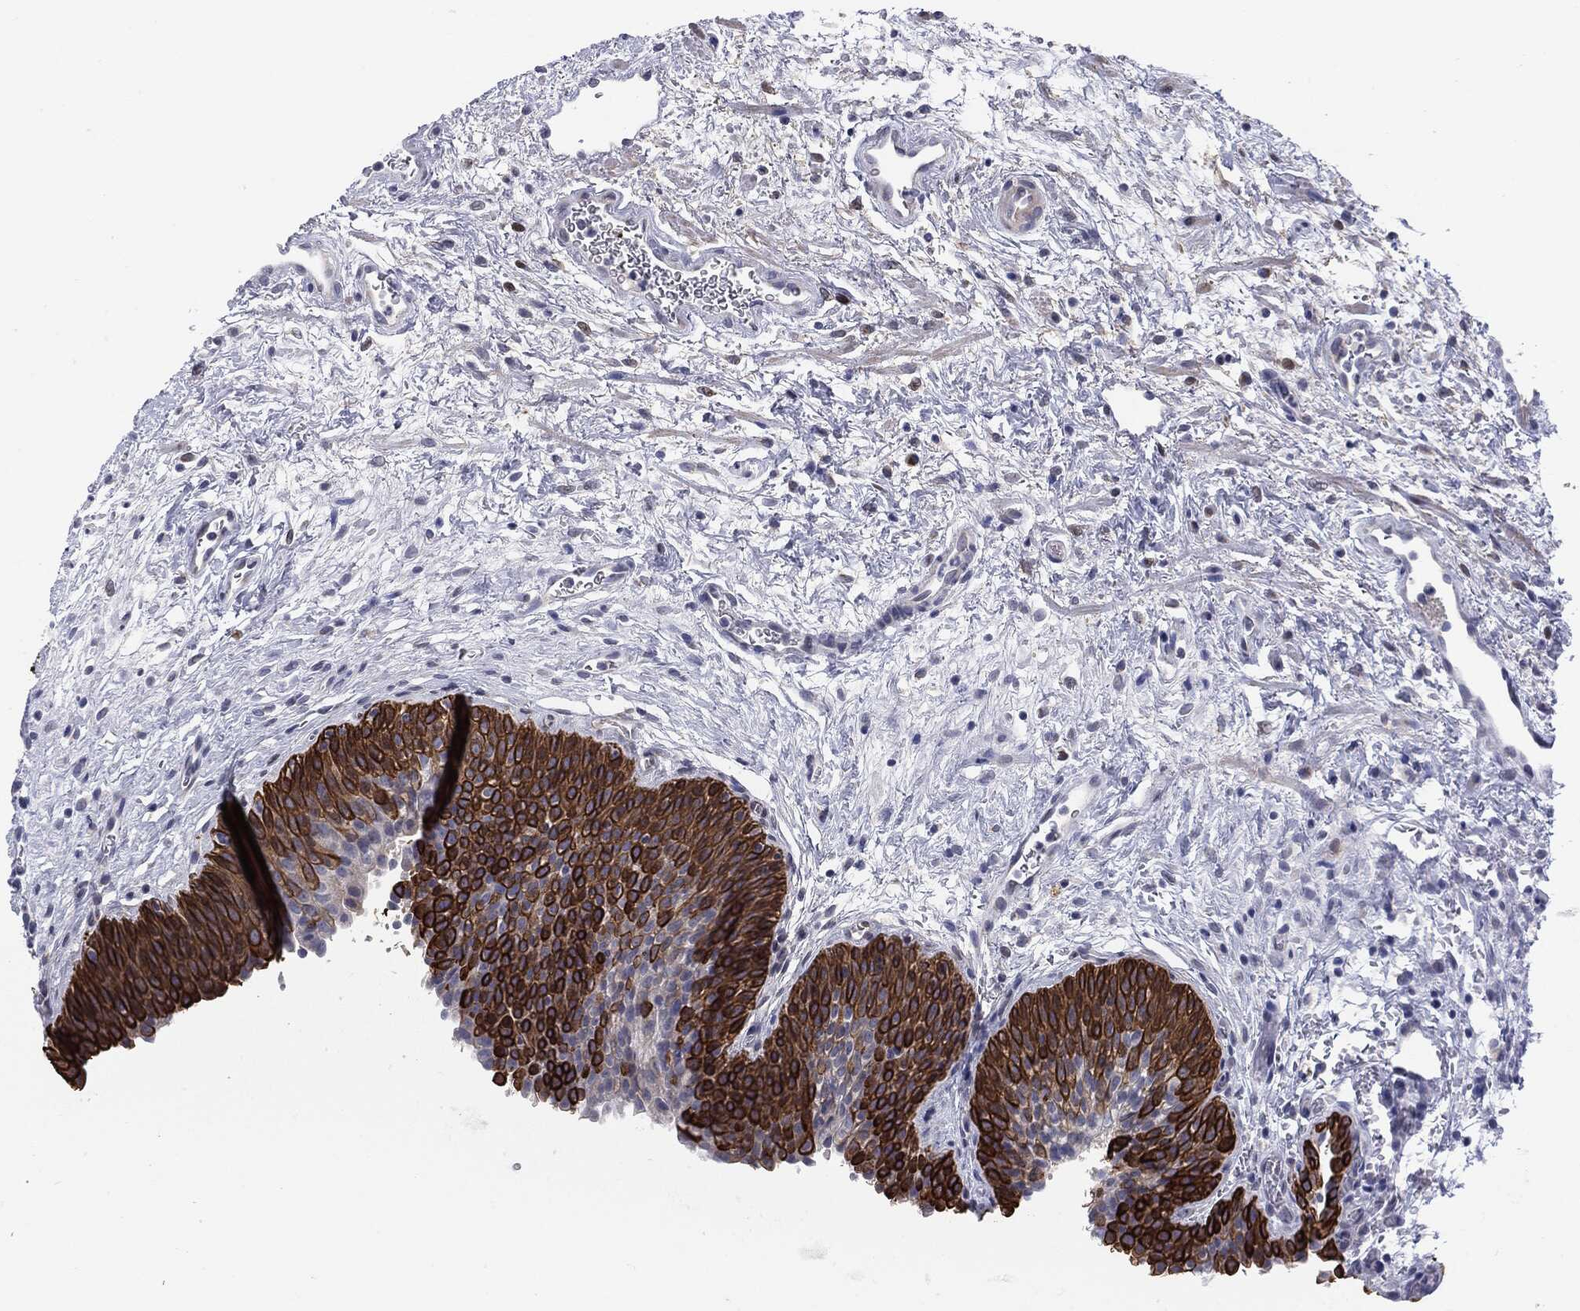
{"staining": {"intensity": "strong", "quantity": "25%-75%", "location": "cytoplasmic/membranous"}, "tissue": "urinary bladder", "cell_type": "Urothelial cells", "image_type": "normal", "snomed": [{"axis": "morphology", "description": "Normal tissue, NOS"}, {"axis": "topography", "description": "Urinary bladder"}], "caption": "A histopathology image of urinary bladder stained for a protein displays strong cytoplasmic/membranous brown staining in urothelial cells.", "gene": "KRT5", "patient": {"sex": "male", "age": 37}}